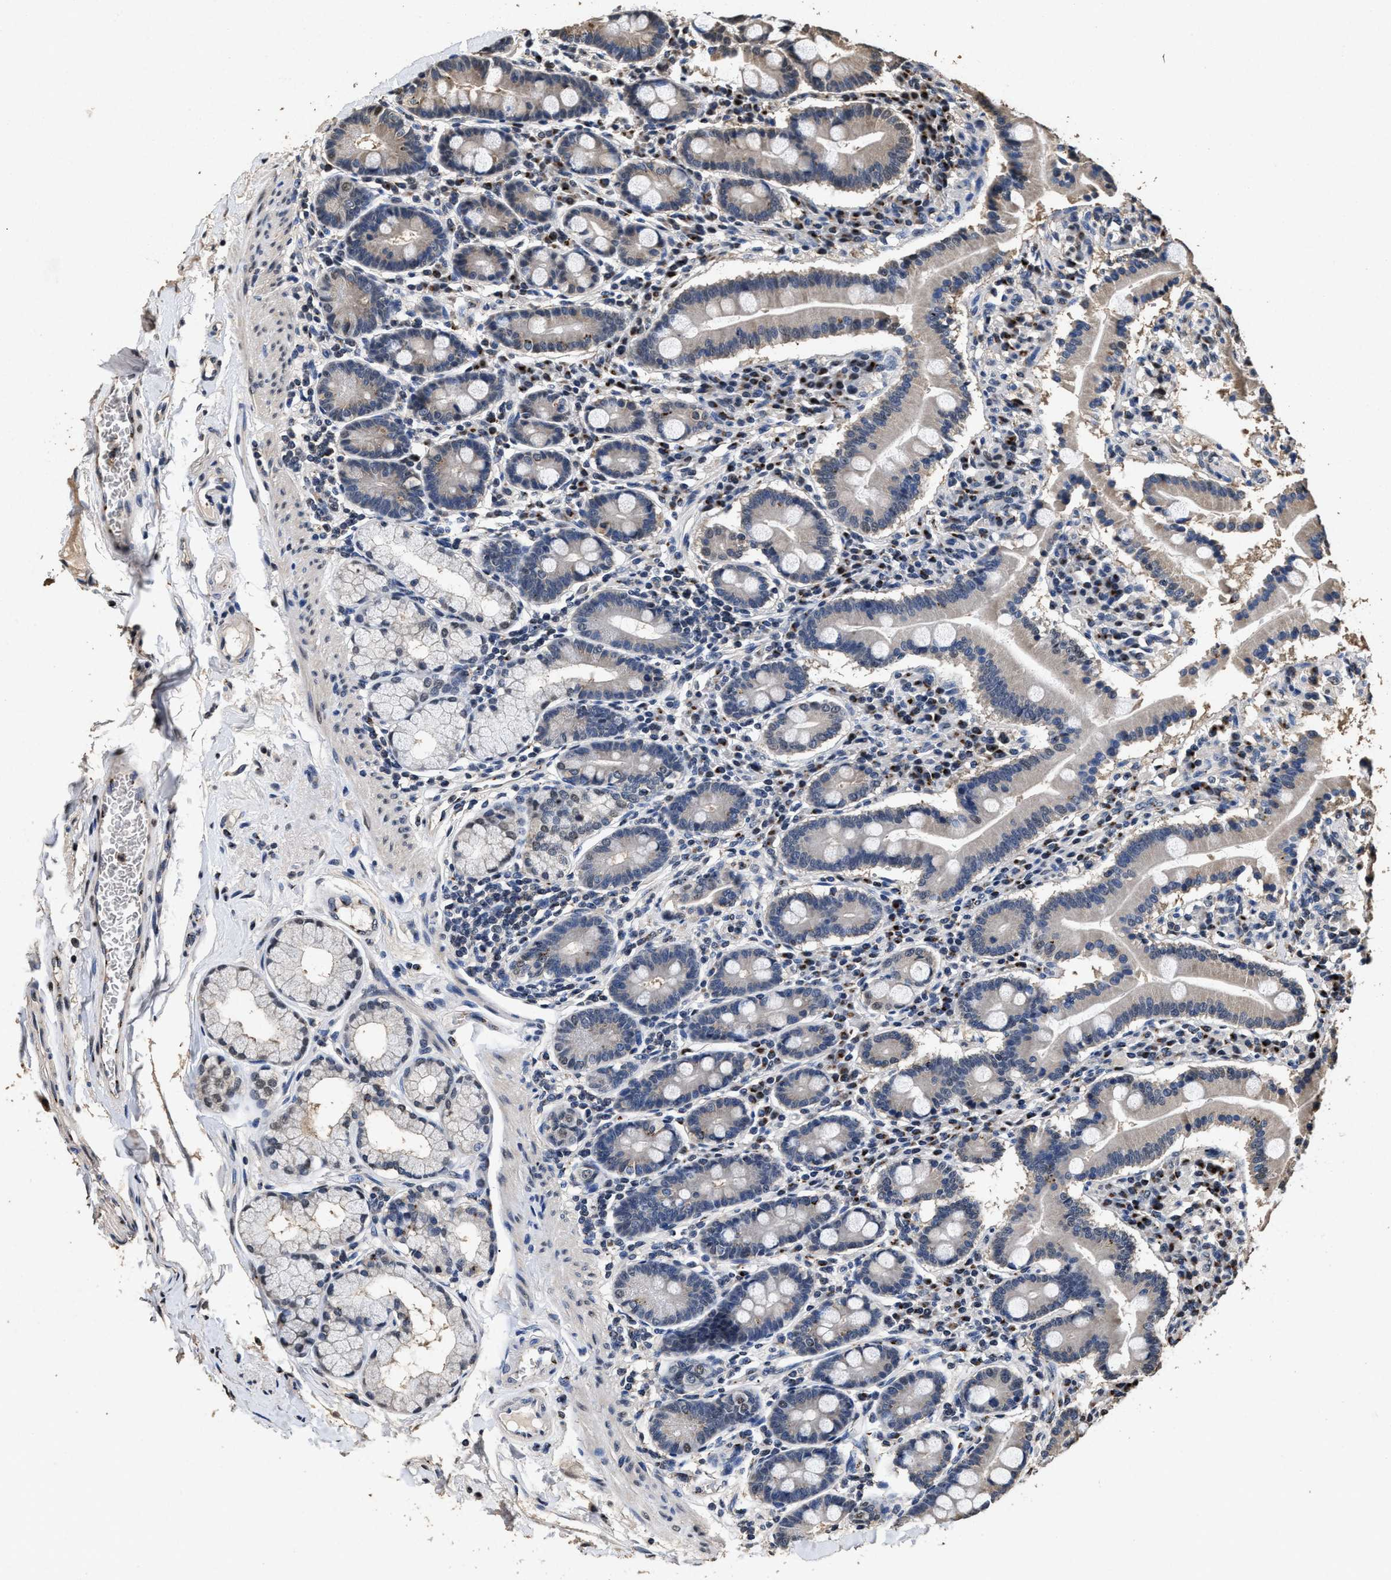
{"staining": {"intensity": "weak", "quantity": "<25%", "location": "cytoplasmic/membranous"}, "tissue": "duodenum", "cell_type": "Glandular cells", "image_type": "normal", "snomed": [{"axis": "morphology", "description": "Normal tissue, NOS"}, {"axis": "topography", "description": "Duodenum"}], "caption": "Duodenum was stained to show a protein in brown. There is no significant expression in glandular cells.", "gene": "TPST2", "patient": {"sex": "male", "age": 50}}